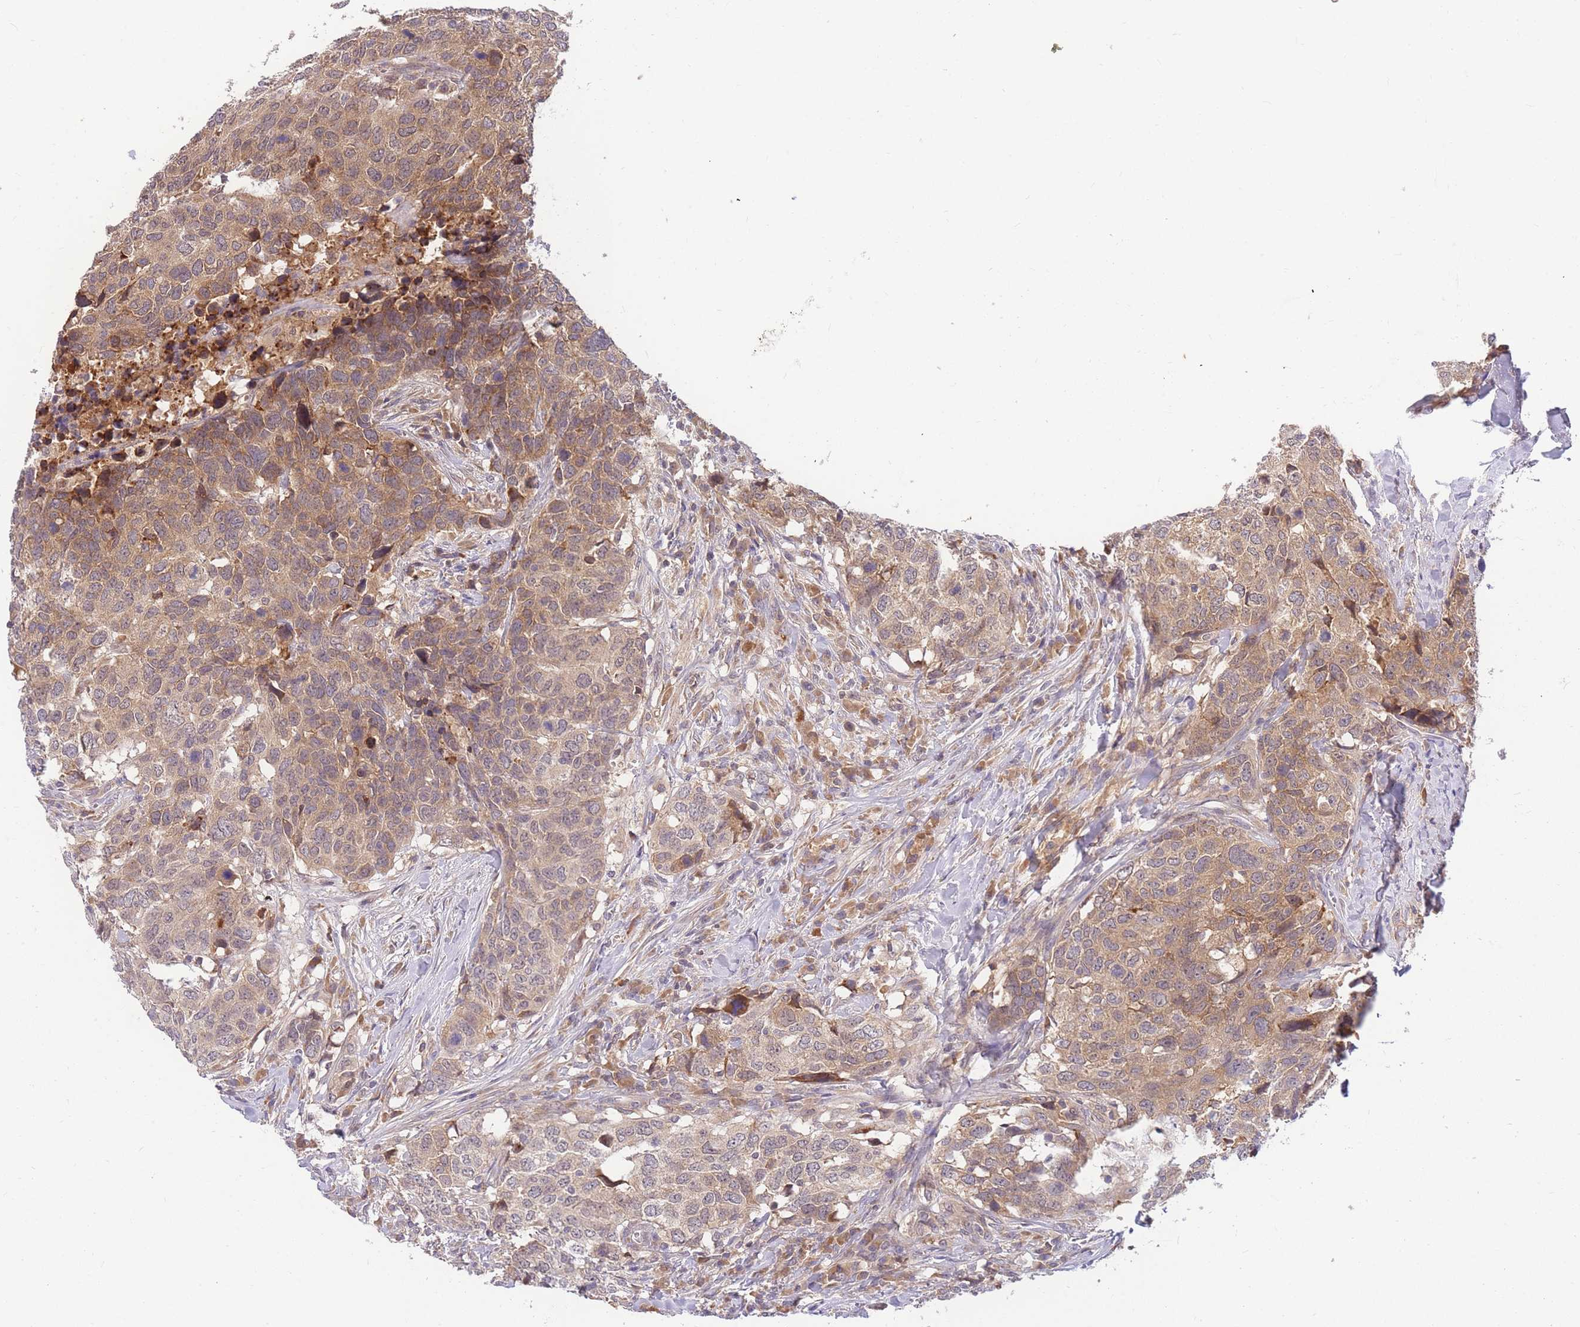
{"staining": {"intensity": "weak", "quantity": ">75%", "location": "cytoplasmic/membranous"}, "tissue": "head and neck cancer", "cell_type": "Tumor cells", "image_type": "cancer", "snomed": [{"axis": "morphology", "description": "Normal tissue, NOS"}, {"axis": "morphology", "description": "Squamous cell carcinoma, NOS"}, {"axis": "topography", "description": "Skeletal muscle"}, {"axis": "topography", "description": "Vascular tissue"}, {"axis": "topography", "description": "Peripheral nerve tissue"}, {"axis": "topography", "description": "Head-Neck"}], "caption": "The micrograph reveals staining of head and neck cancer, revealing weak cytoplasmic/membranous protein staining (brown color) within tumor cells.", "gene": "ZNF577", "patient": {"sex": "male", "age": 66}}